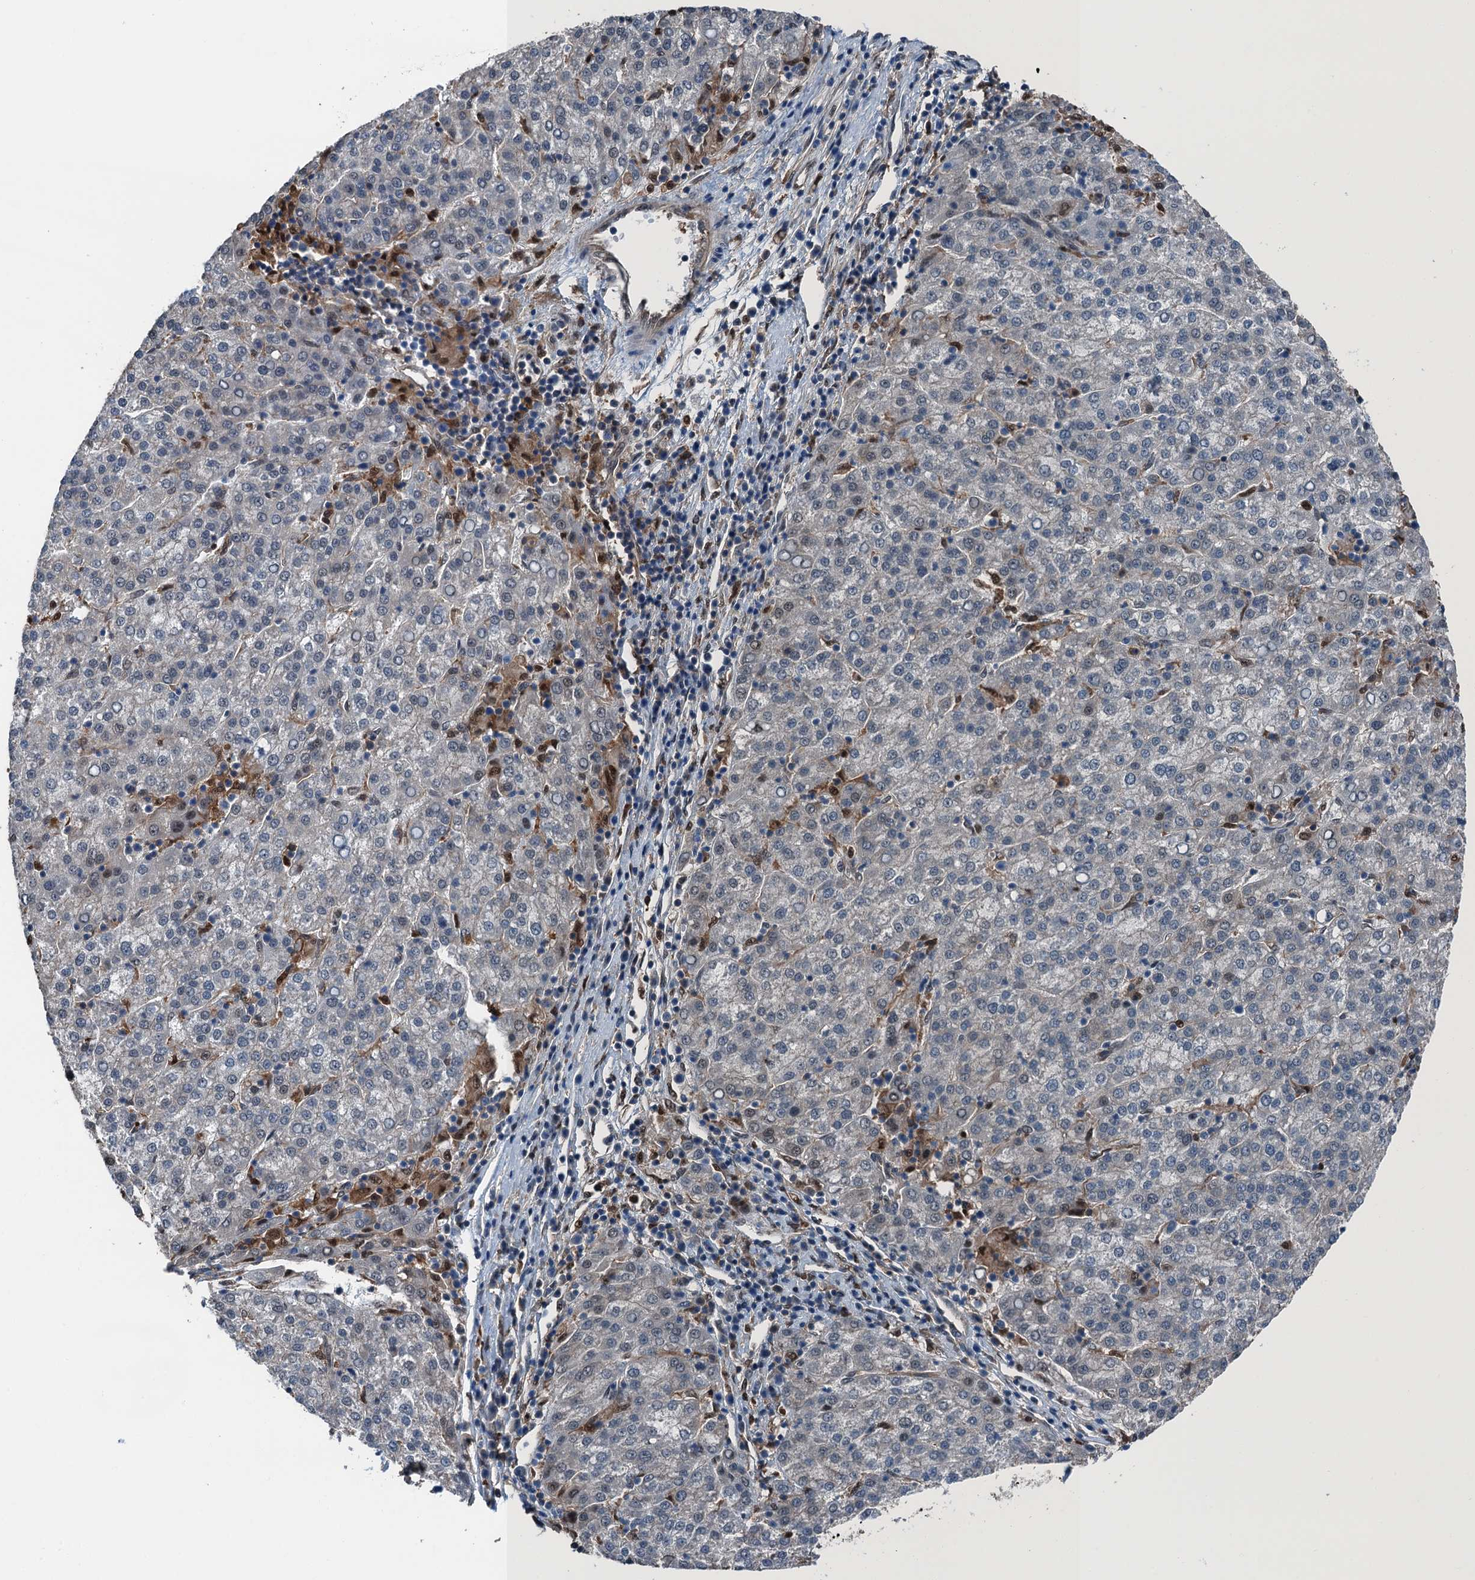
{"staining": {"intensity": "negative", "quantity": "none", "location": "none"}, "tissue": "liver cancer", "cell_type": "Tumor cells", "image_type": "cancer", "snomed": [{"axis": "morphology", "description": "Carcinoma, Hepatocellular, NOS"}, {"axis": "topography", "description": "Liver"}], "caption": "Immunohistochemical staining of liver cancer reveals no significant staining in tumor cells.", "gene": "RNH1", "patient": {"sex": "female", "age": 58}}